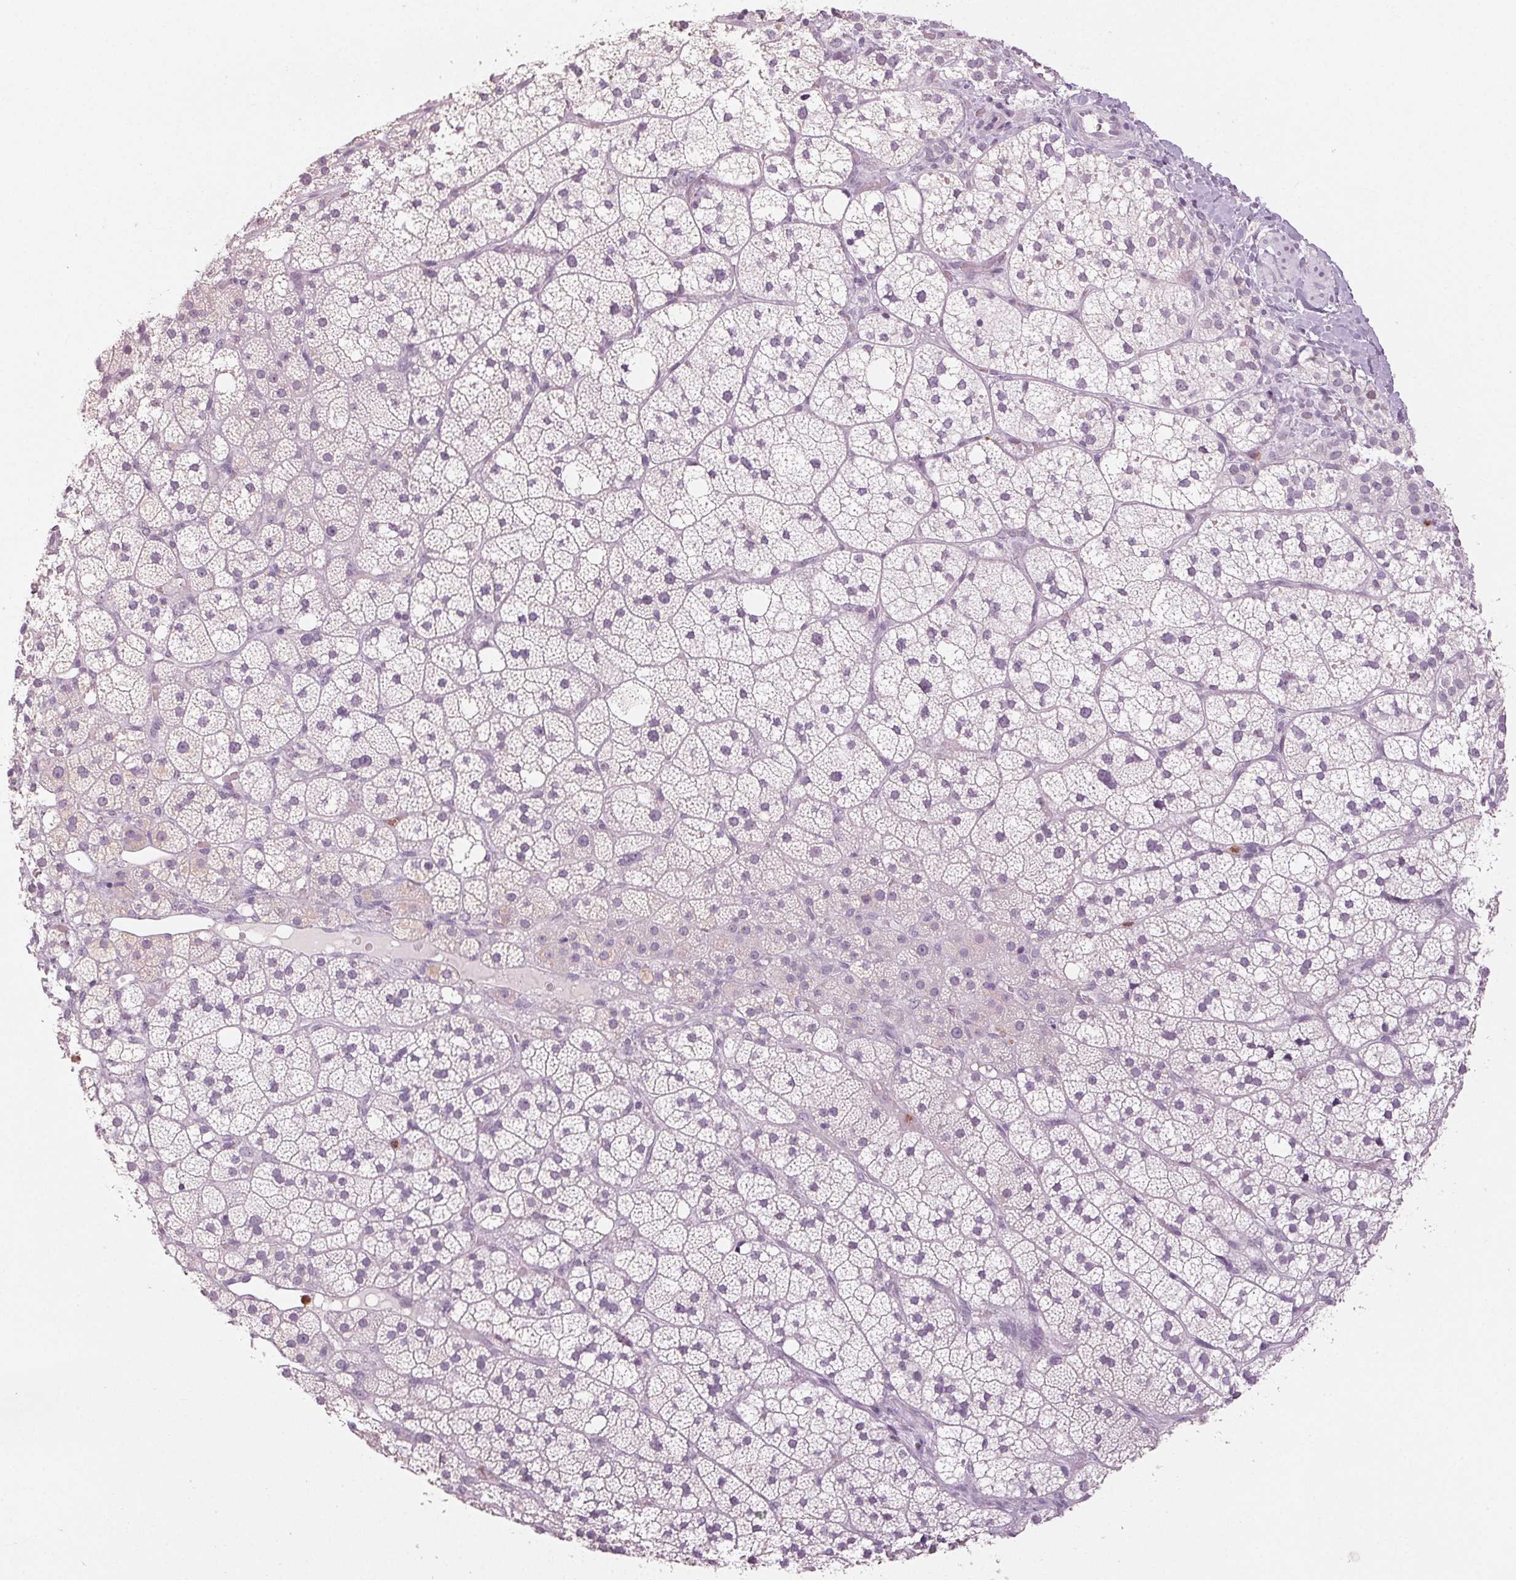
{"staining": {"intensity": "negative", "quantity": "none", "location": "none"}, "tissue": "adrenal gland", "cell_type": "Glandular cells", "image_type": "normal", "snomed": [{"axis": "morphology", "description": "Normal tissue, NOS"}, {"axis": "topography", "description": "Adrenal gland"}], "caption": "A high-resolution micrograph shows IHC staining of unremarkable adrenal gland, which shows no significant positivity in glandular cells.", "gene": "LTF", "patient": {"sex": "male", "age": 53}}